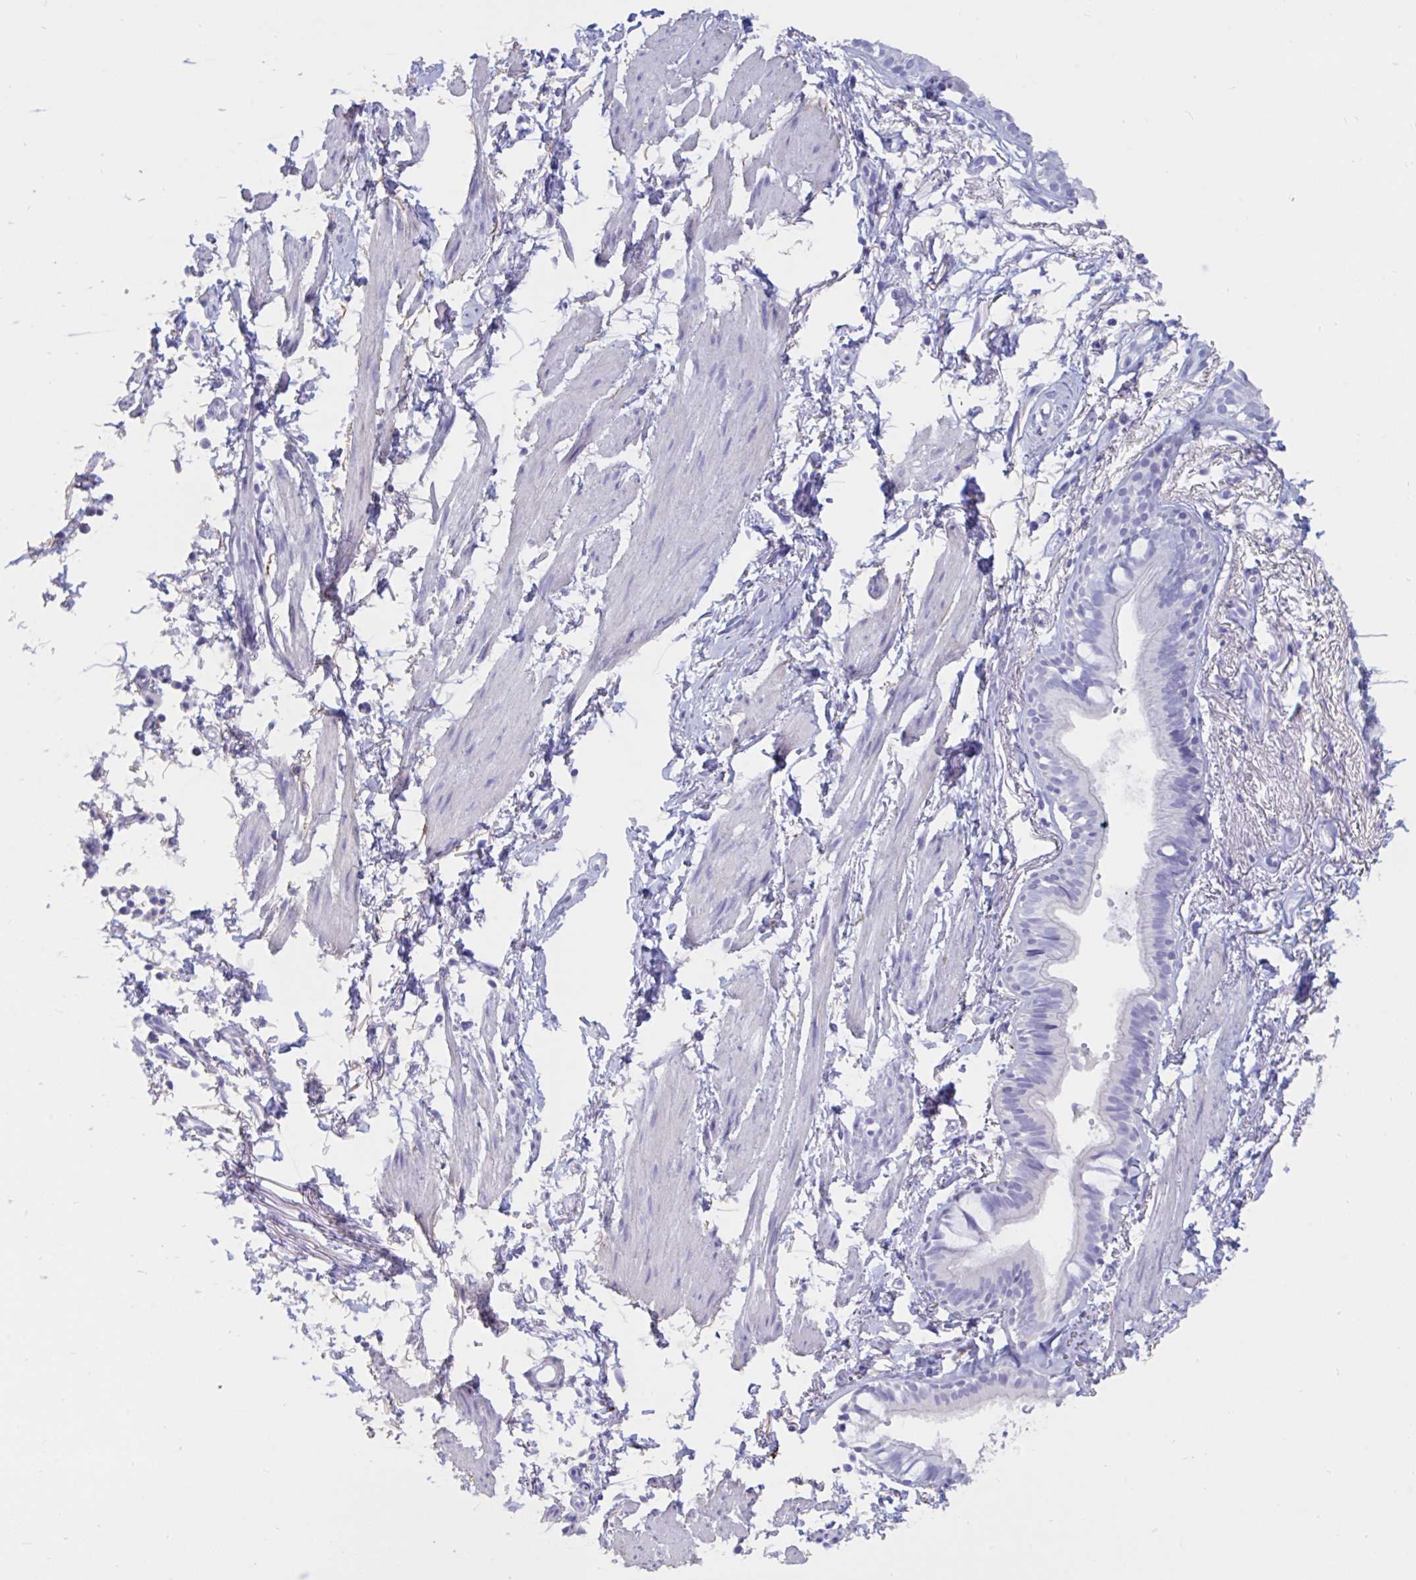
{"staining": {"intensity": "negative", "quantity": "none", "location": "none"}, "tissue": "bronchus", "cell_type": "Respiratory epithelial cells", "image_type": "normal", "snomed": [{"axis": "morphology", "description": "Normal tissue, NOS"}, {"axis": "topography", "description": "Cartilage tissue"}, {"axis": "topography", "description": "Bronchus"}, {"axis": "topography", "description": "Peripheral nerve tissue"}], "caption": "Immunohistochemical staining of normal human bronchus shows no significant expression in respiratory epithelial cells. Nuclei are stained in blue.", "gene": "TNNC1", "patient": {"sex": "female", "age": 59}}